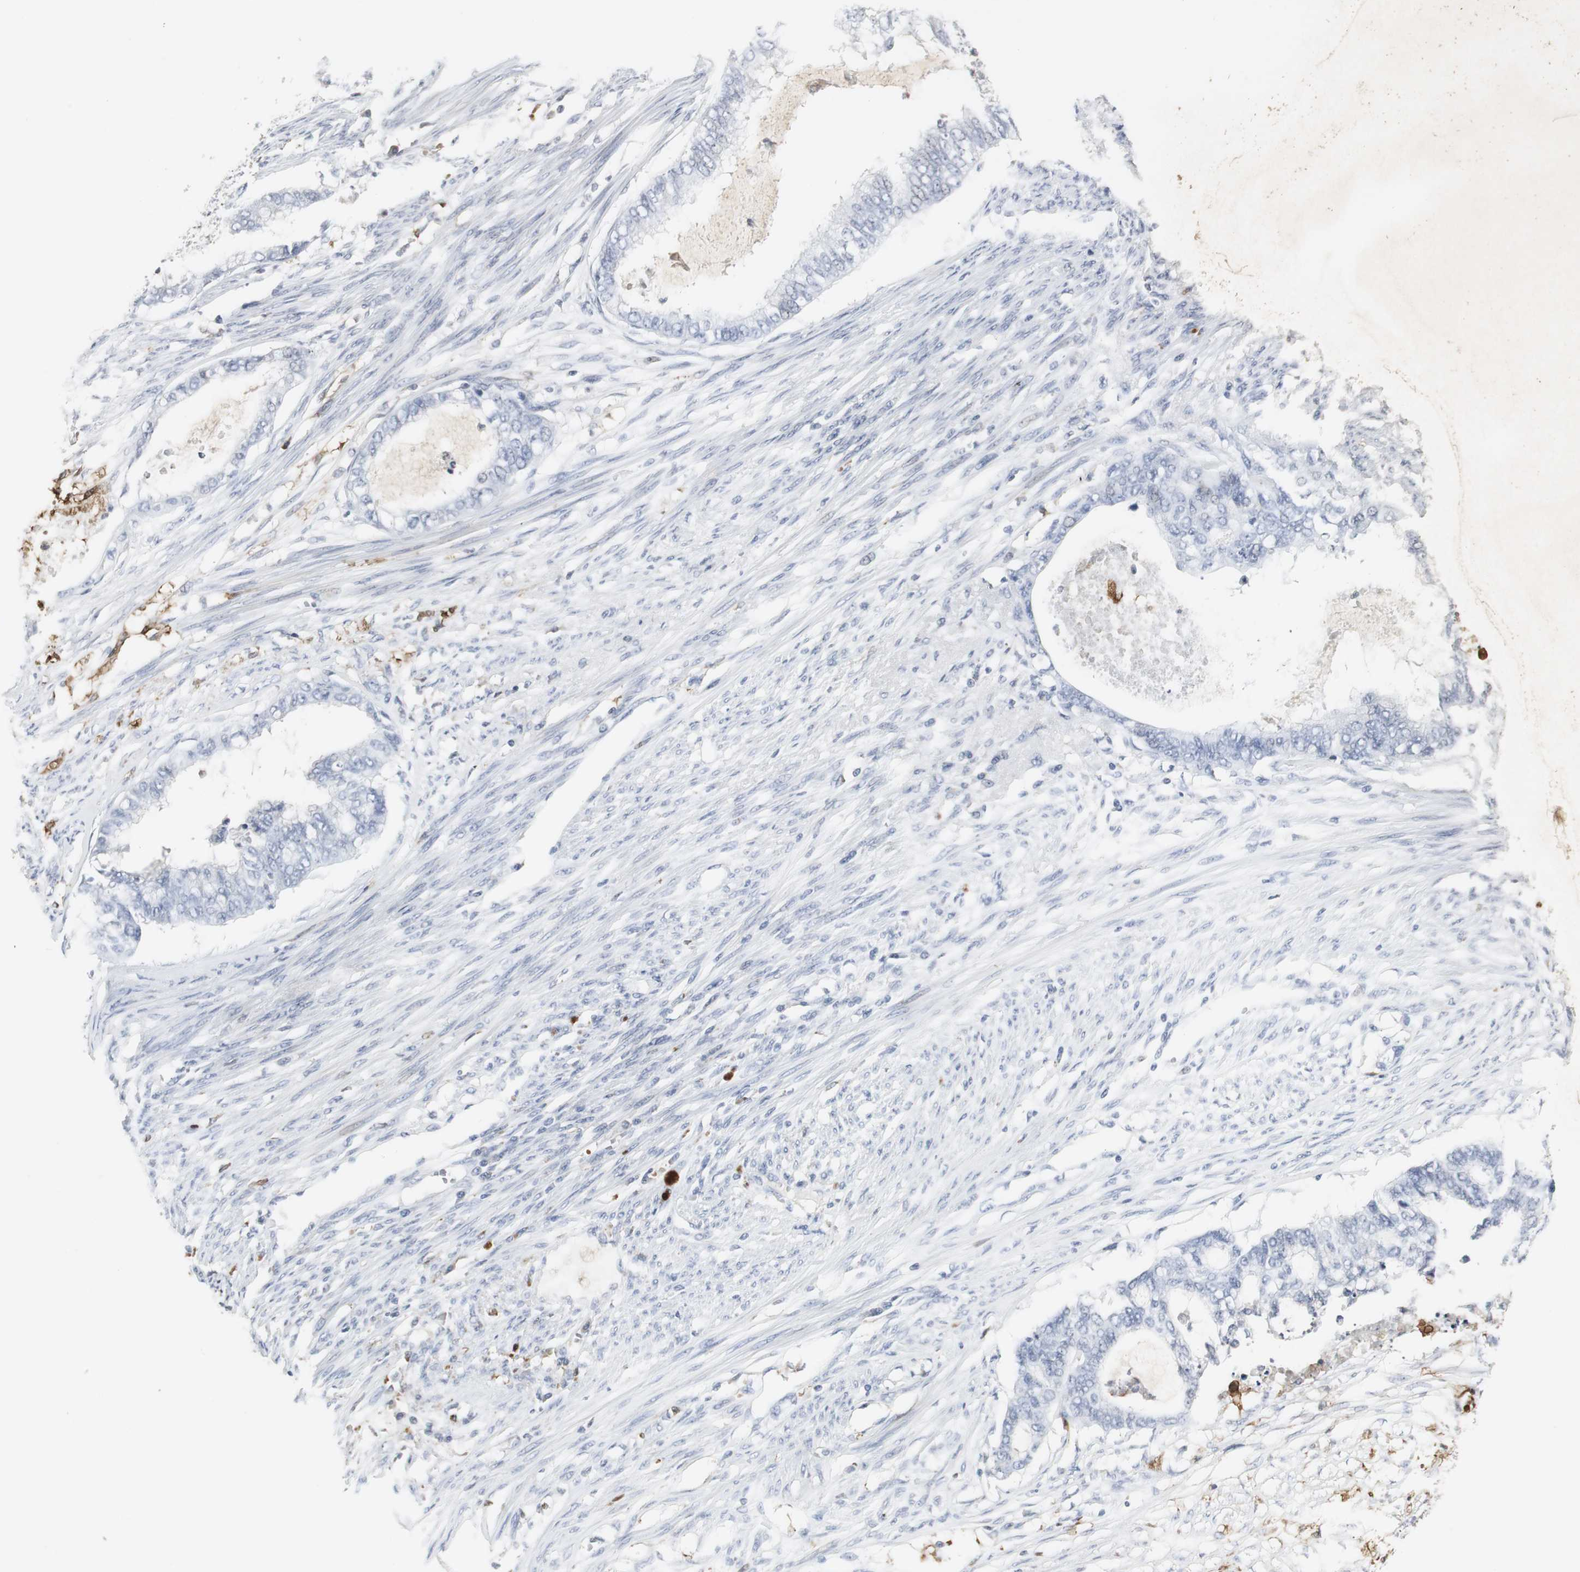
{"staining": {"intensity": "negative", "quantity": "none", "location": "none"}, "tissue": "endometrial cancer", "cell_type": "Tumor cells", "image_type": "cancer", "snomed": [{"axis": "morphology", "description": "Adenocarcinoma, NOS"}, {"axis": "topography", "description": "Endometrium"}], "caption": "A high-resolution image shows immunohistochemistry staining of endometrial cancer, which displays no significant expression in tumor cells.", "gene": "PI15", "patient": {"sex": "female", "age": 79}}